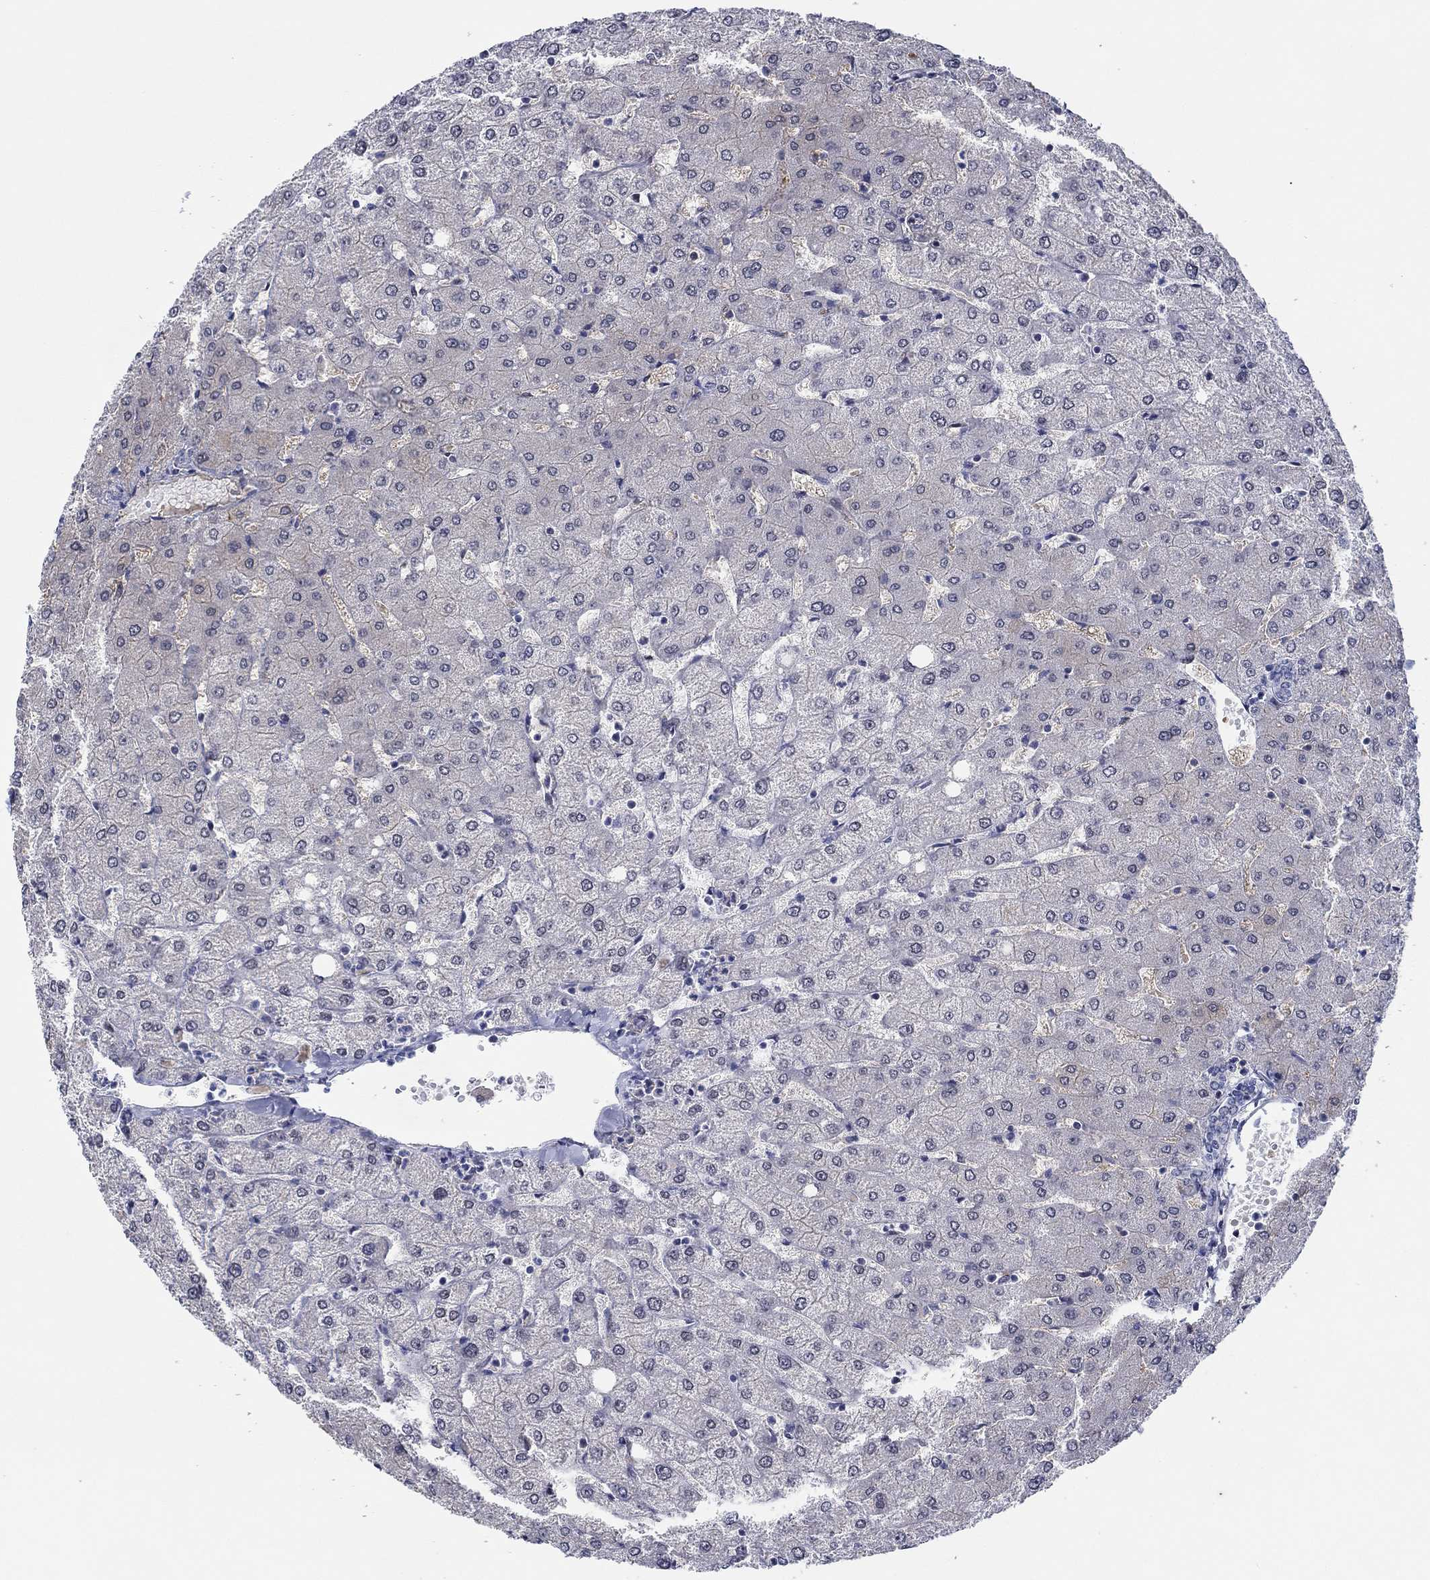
{"staining": {"intensity": "negative", "quantity": "none", "location": "none"}, "tissue": "liver", "cell_type": "Cholangiocytes", "image_type": "normal", "snomed": [{"axis": "morphology", "description": "Normal tissue, NOS"}, {"axis": "topography", "description": "Liver"}], "caption": "An immunohistochemistry micrograph of normal liver is shown. There is no staining in cholangiocytes of liver. Nuclei are stained in blue.", "gene": "SLC34A1", "patient": {"sex": "female", "age": 54}}